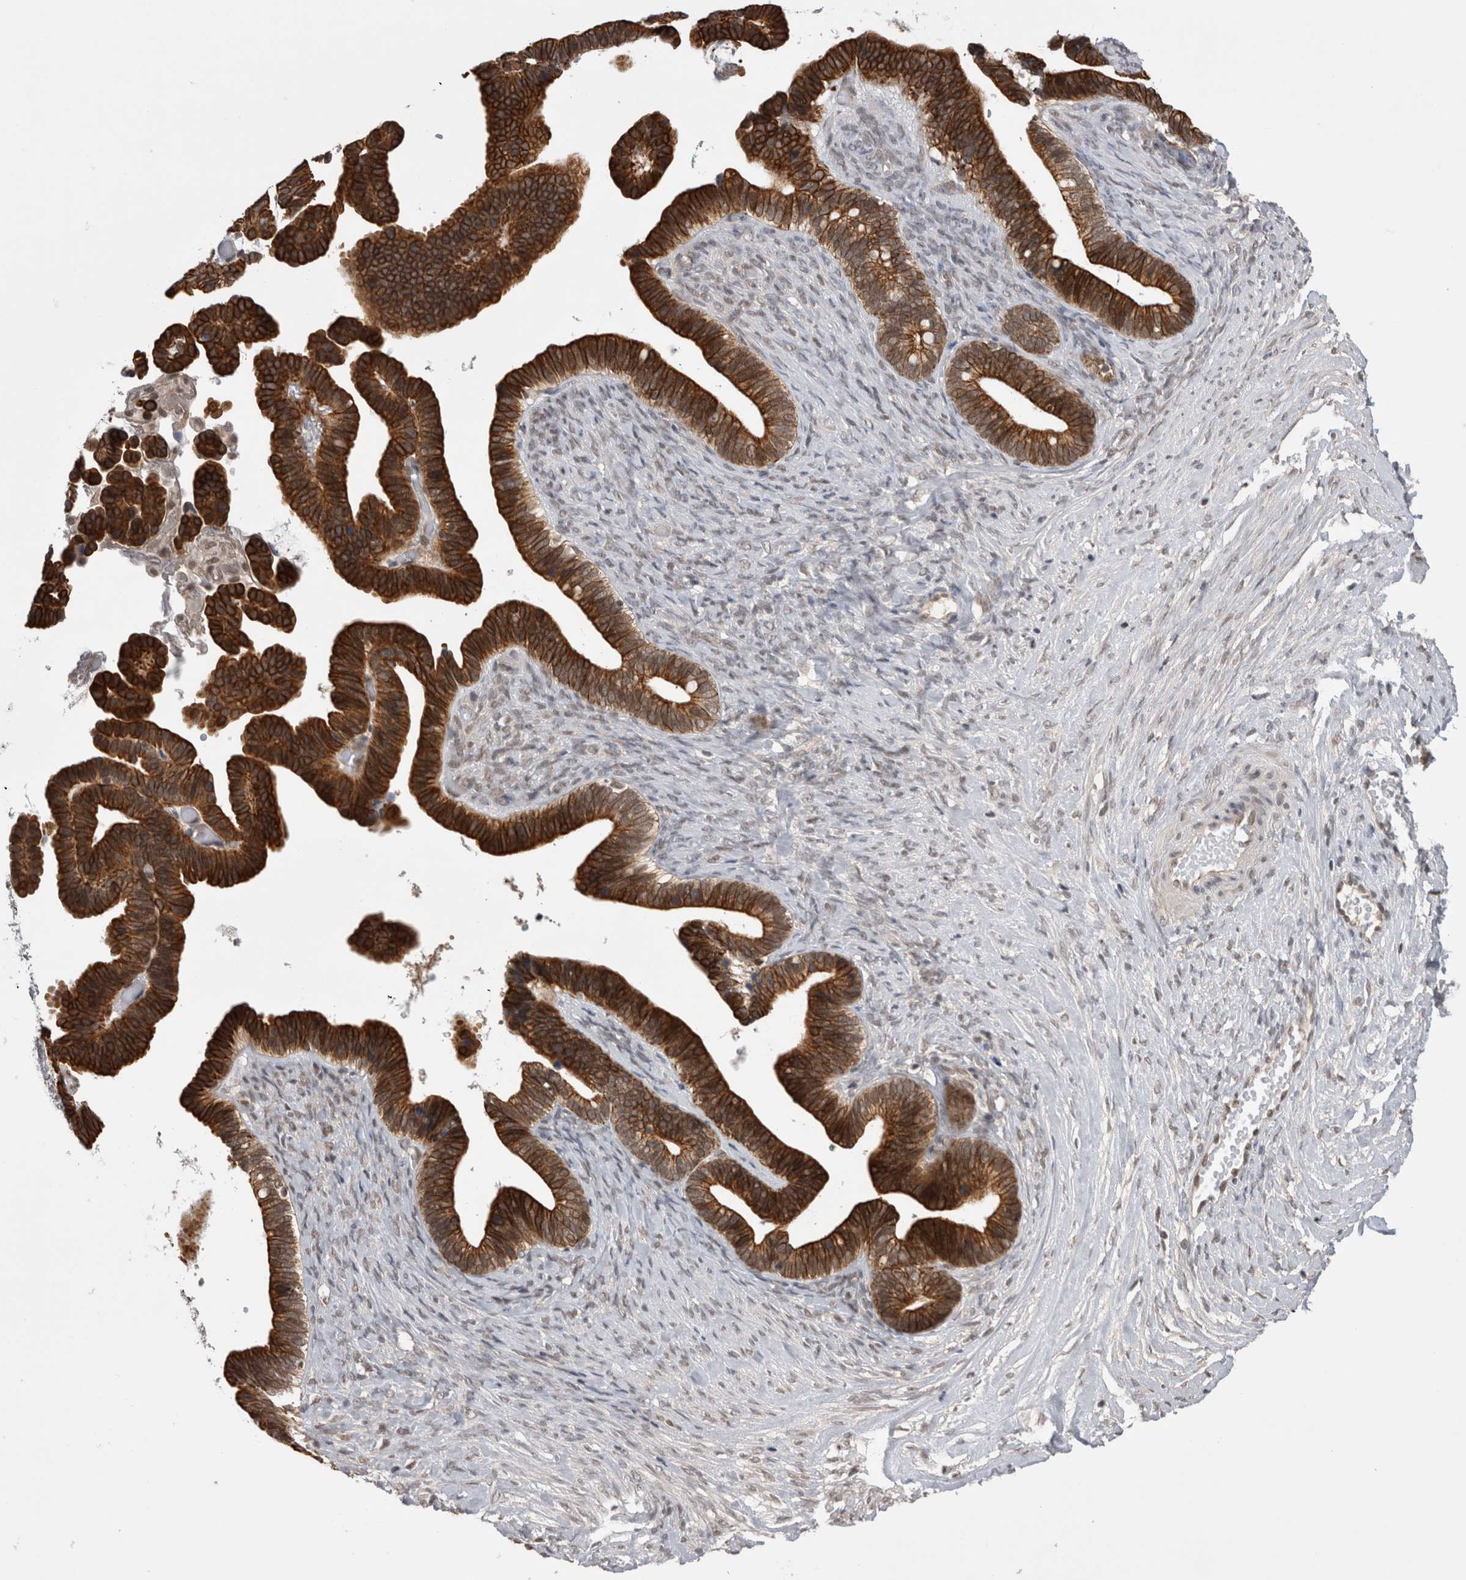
{"staining": {"intensity": "strong", "quantity": ">75%", "location": "cytoplasmic/membranous"}, "tissue": "ovarian cancer", "cell_type": "Tumor cells", "image_type": "cancer", "snomed": [{"axis": "morphology", "description": "Cystadenocarcinoma, serous, NOS"}, {"axis": "topography", "description": "Ovary"}], "caption": "Serous cystadenocarcinoma (ovarian) stained with DAB (3,3'-diaminobenzidine) immunohistochemistry (IHC) displays high levels of strong cytoplasmic/membranous staining in about >75% of tumor cells.", "gene": "ZNF341", "patient": {"sex": "female", "age": 56}}